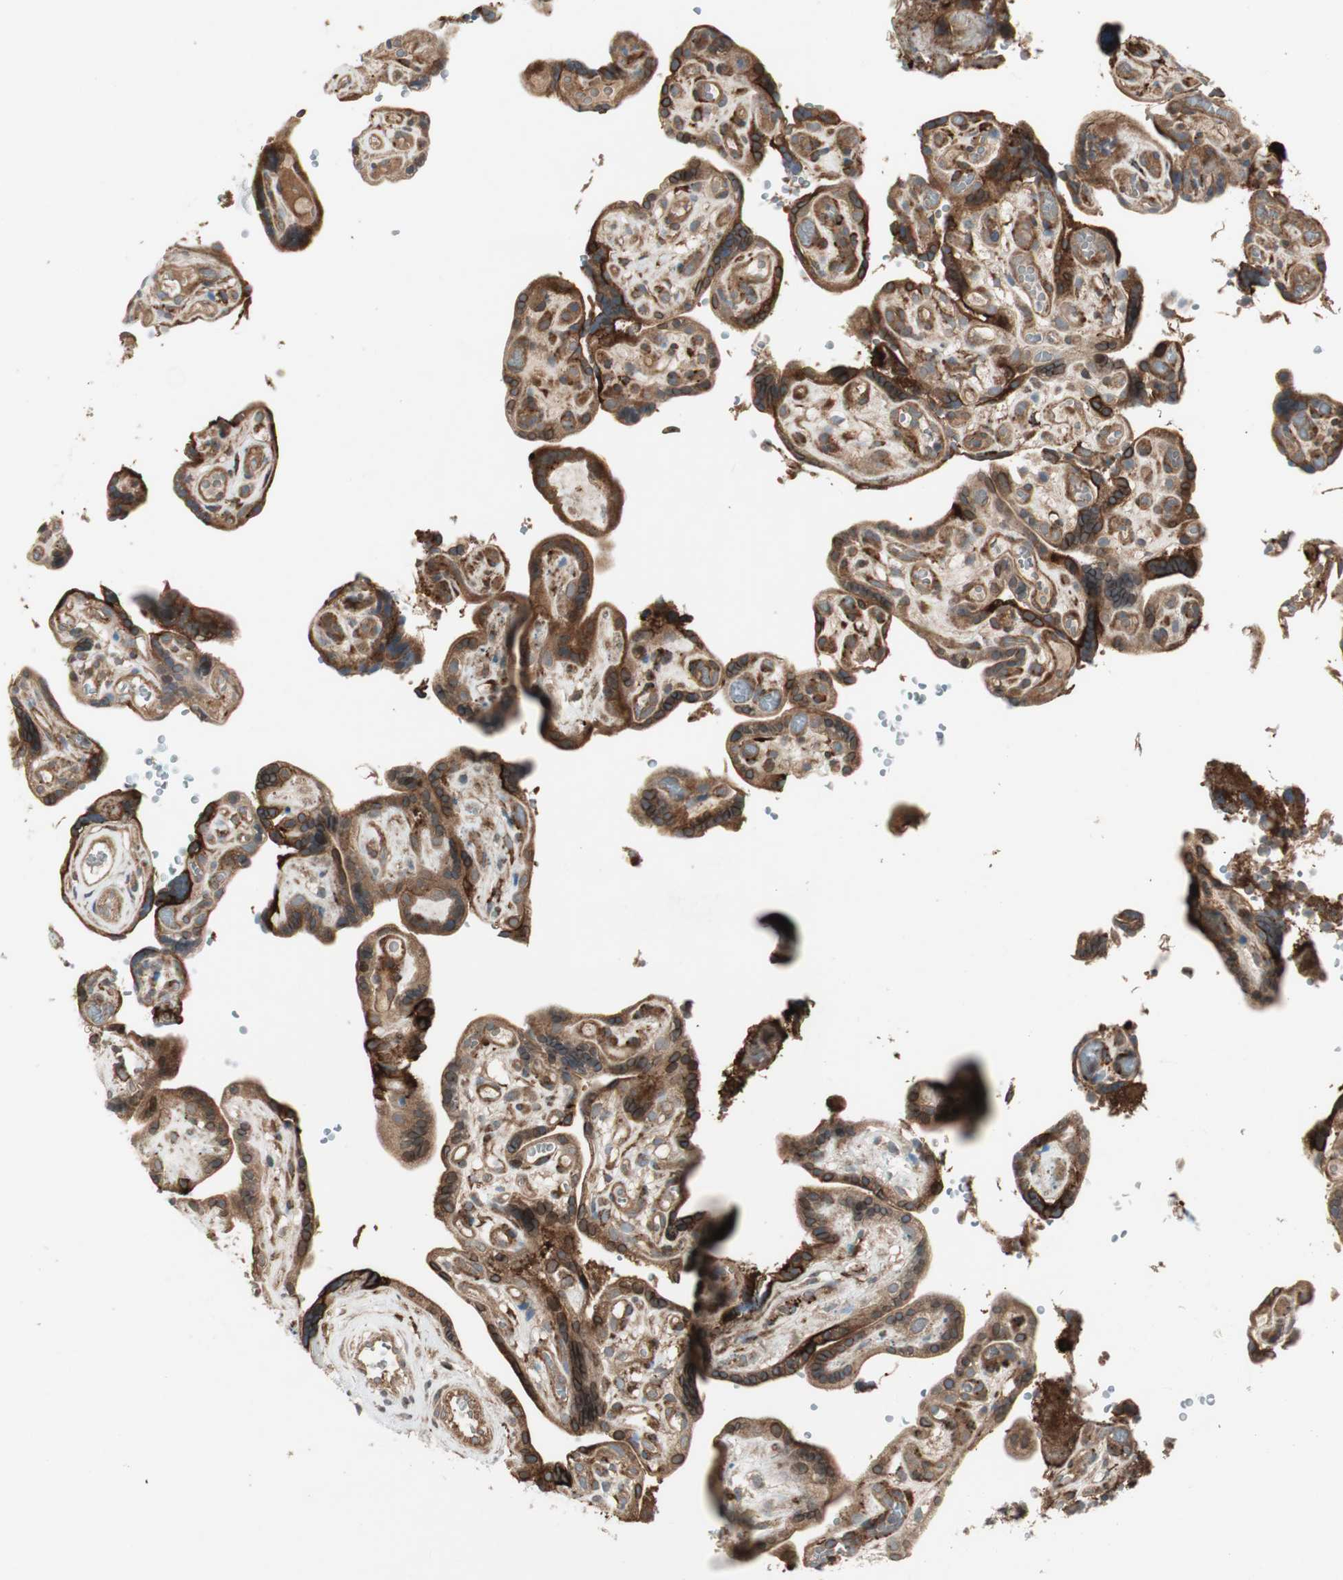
{"staining": {"intensity": "moderate", "quantity": ">75%", "location": "cytoplasmic/membranous"}, "tissue": "placenta", "cell_type": "Decidual cells", "image_type": "normal", "snomed": [{"axis": "morphology", "description": "Normal tissue, NOS"}, {"axis": "topography", "description": "Placenta"}], "caption": "Moderate cytoplasmic/membranous protein staining is seen in approximately >75% of decidual cells in placenta.", "gene": "PRKG1", "patient": {"sex": "female", "age": 30}}